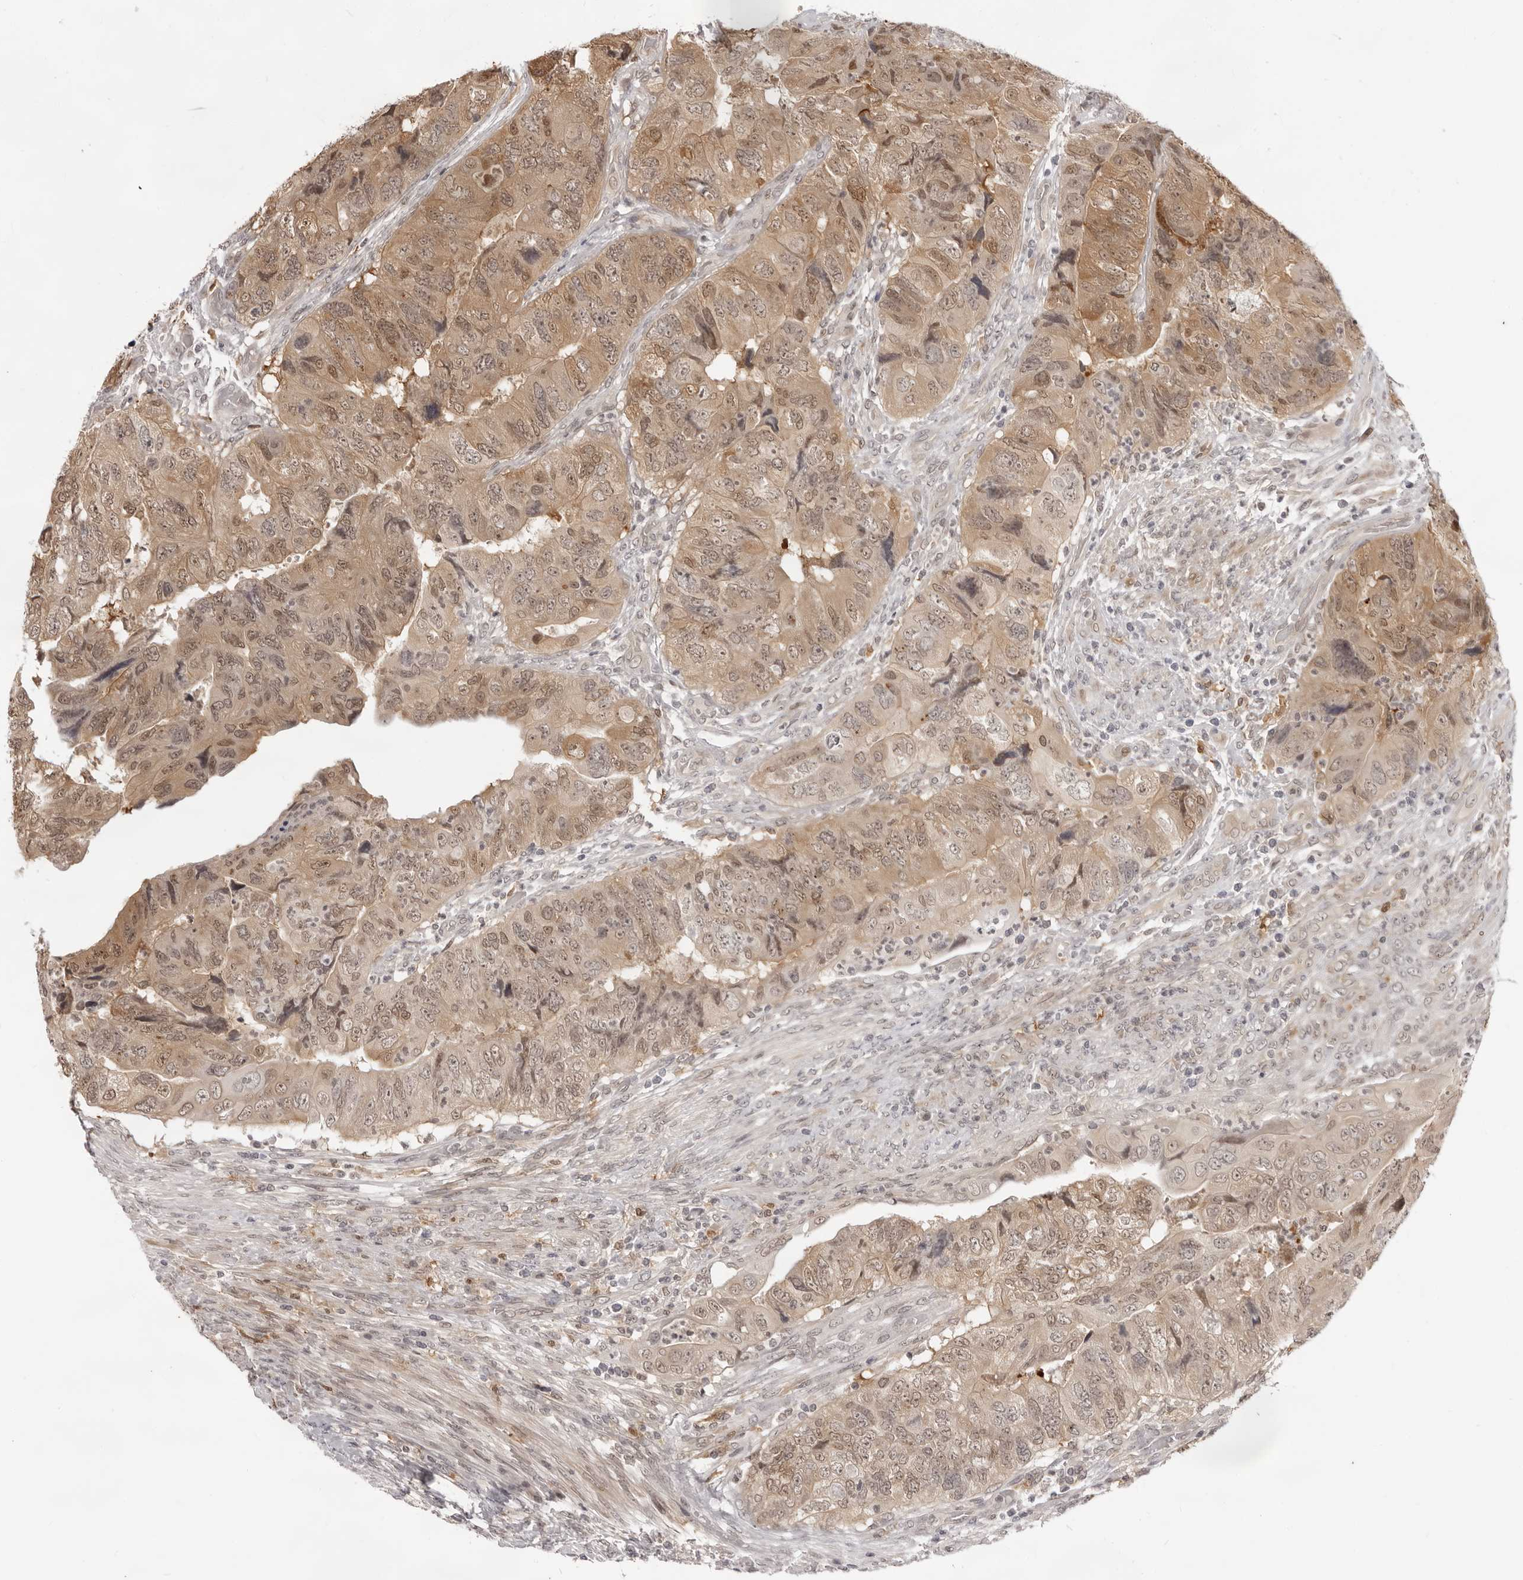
{"staining": {"intensity": "moderate", "quantity": ">75%", "location": "nuclear"}, "tissue": "colorectal cancer", "cell_type": "Tumor cells", "image_type": "cancer", "snomed": [{"axis": "morphology", "description": "Adenocarcinoma, NOS"}, {"axis": "topography", "description": "Rectum"}], "caption": "Immunohistochemistry of colorectal adenocarcinoma displays medium levels of moderate nuclear staining in approximately >75% of tumor cells.", "gene": "SRGAP2", "patient": {"sex": "male", "age": 63}}